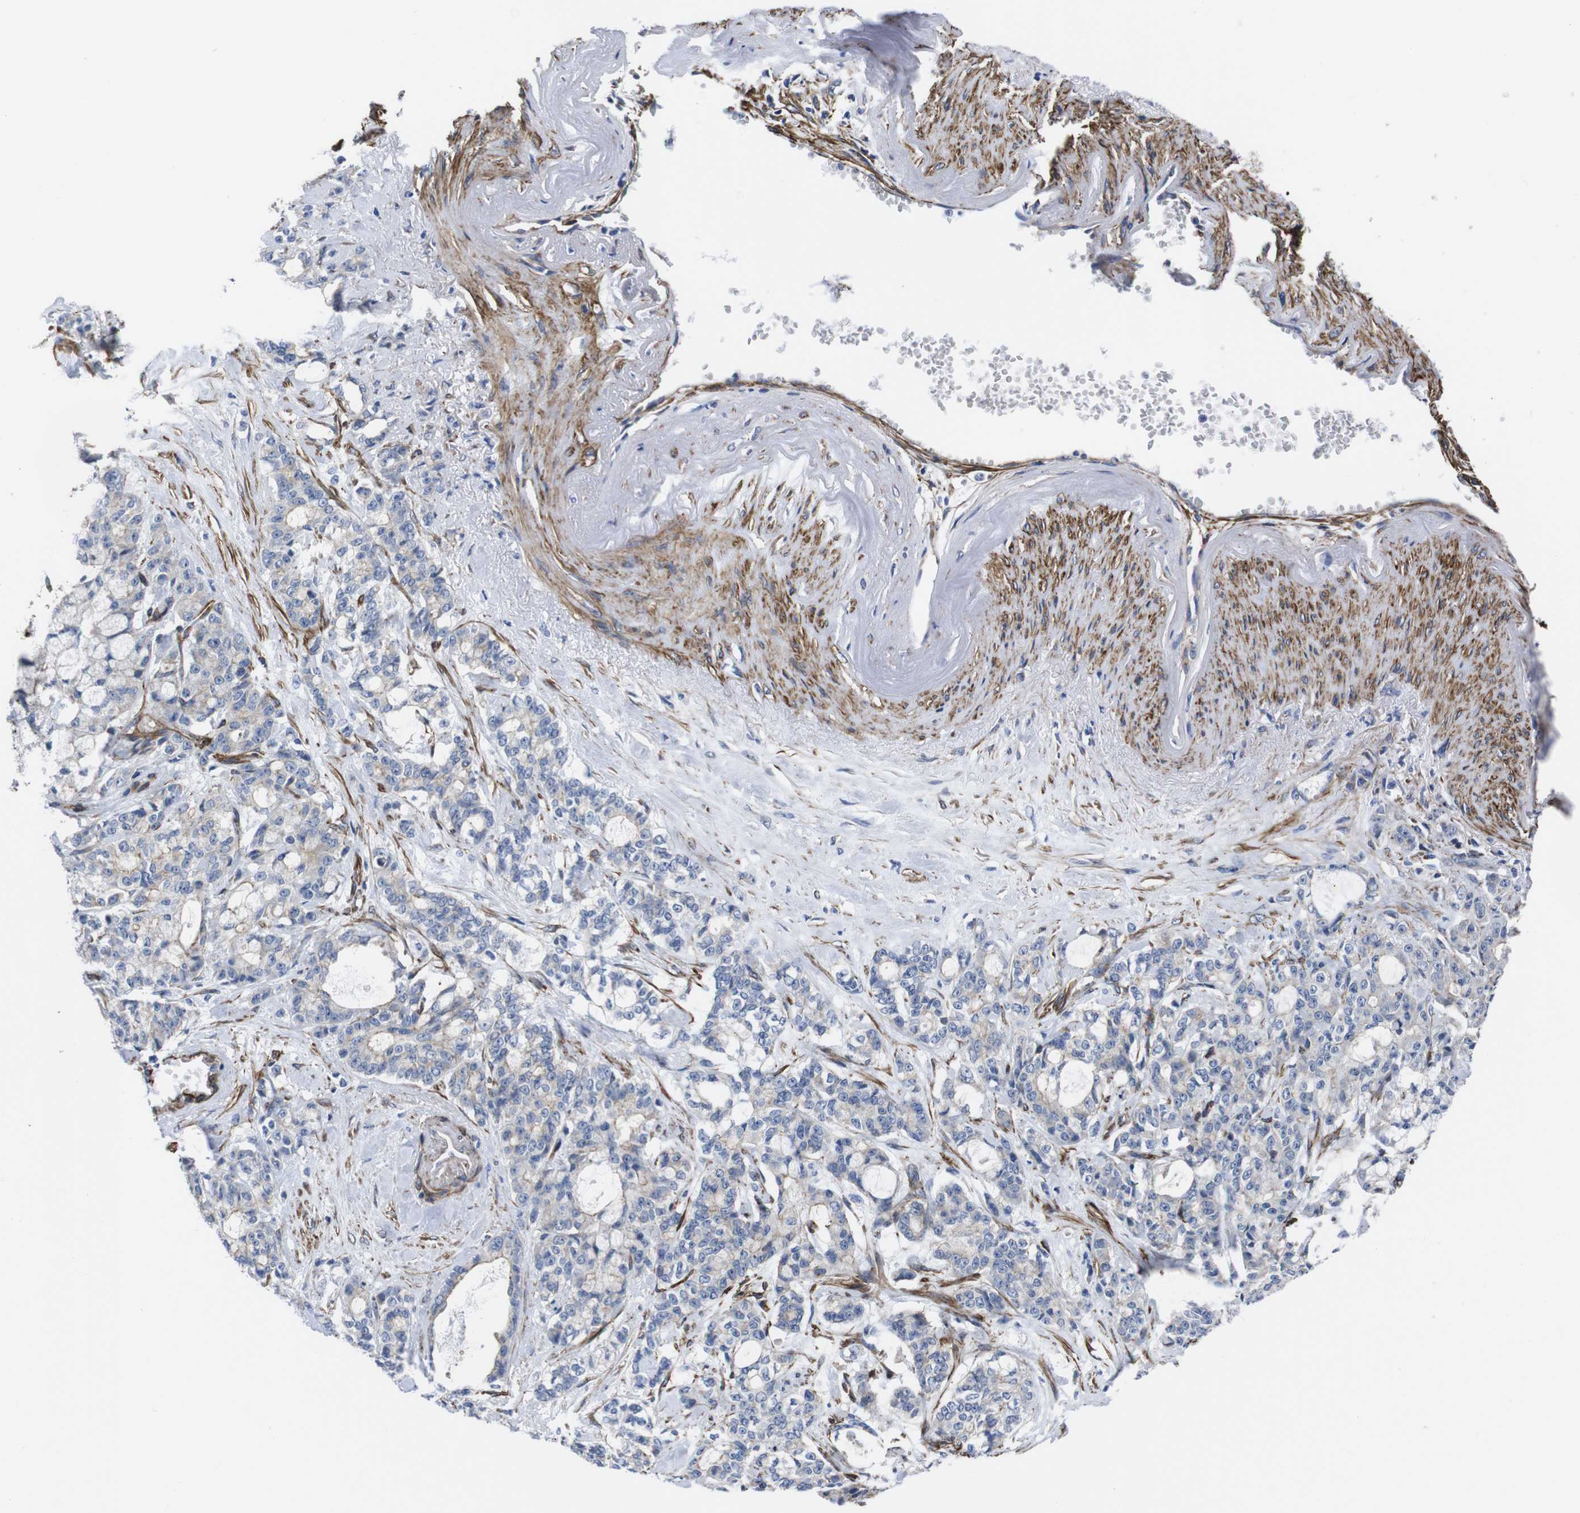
{"staining": {"intensity": "negative", "quantity": "none", "location": "none"}, "tissue": "pancreatic cancer", "cell_type": "Tumor cells", "image_type": "cancer", "snomed": [{"axis": "morphology", "description": "Adenocarcinoma, NOS"}, {"axis": "topography", "description": "Pancreas"}], "caption": "Tumor cells are negative for brown protein staining in pancreatic cancer. (DAB (3,3'-diaminobenzidine) immunohistochemistry, high magnification).", "gene": "WNT10A", "patient": {"sex": "female", "age": 73}}